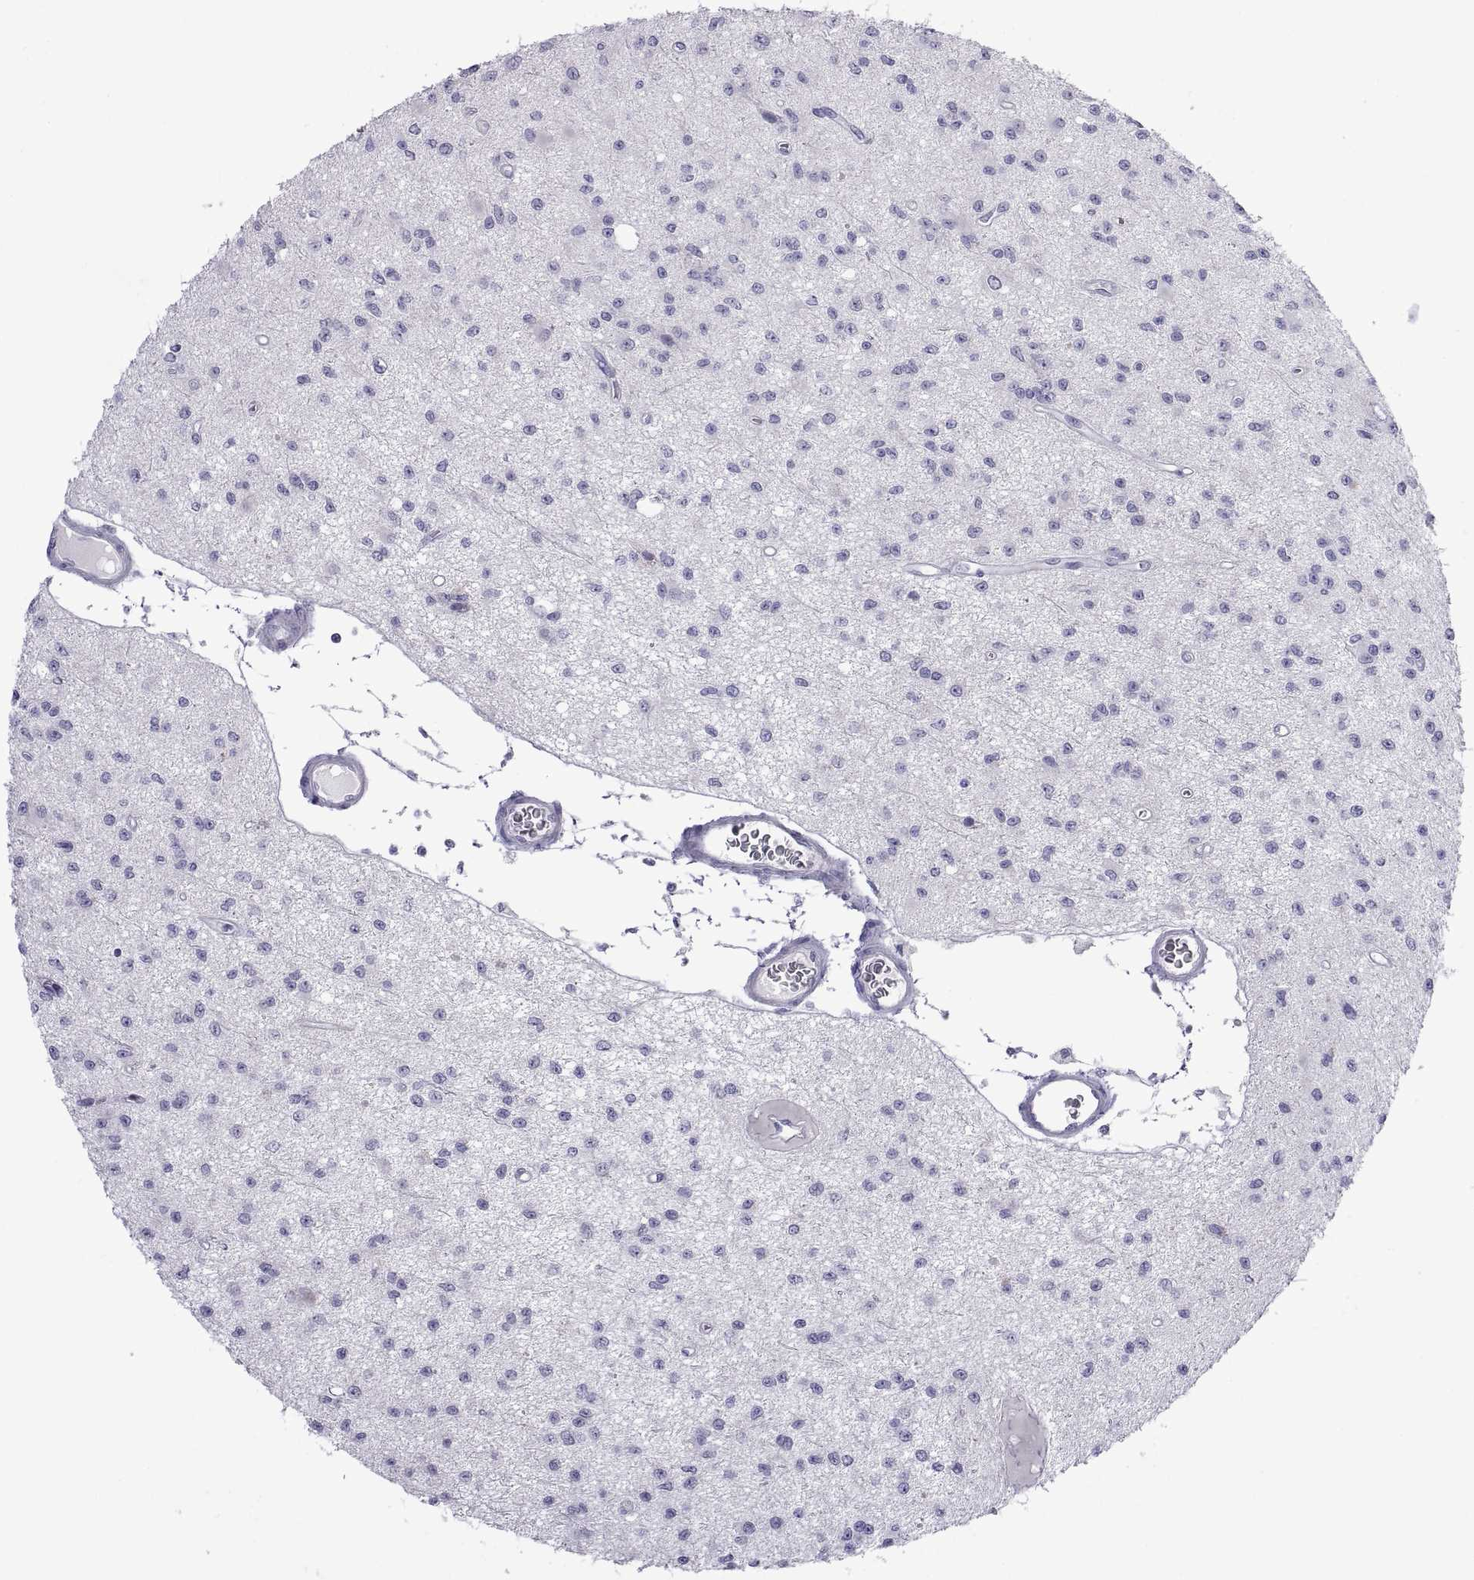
{"staining": {"intensity": "negative", "quantity": "none", "location": "none"}, "tissue": "glioma", "cell_type": "Tumor cells", "image_type": "cancer", "snomed": [{"axis": "morphology", "description": "Glioma, malignant, Low grade"}, {"axis": "topography", "description": "Brain"}], "caption": "Glioma stained for a protein using immunohistochemistry (IHC) exhibits no staining tumor cells.", "gene": "VSX2", "patient": {"sex": "female", "age": 45}}